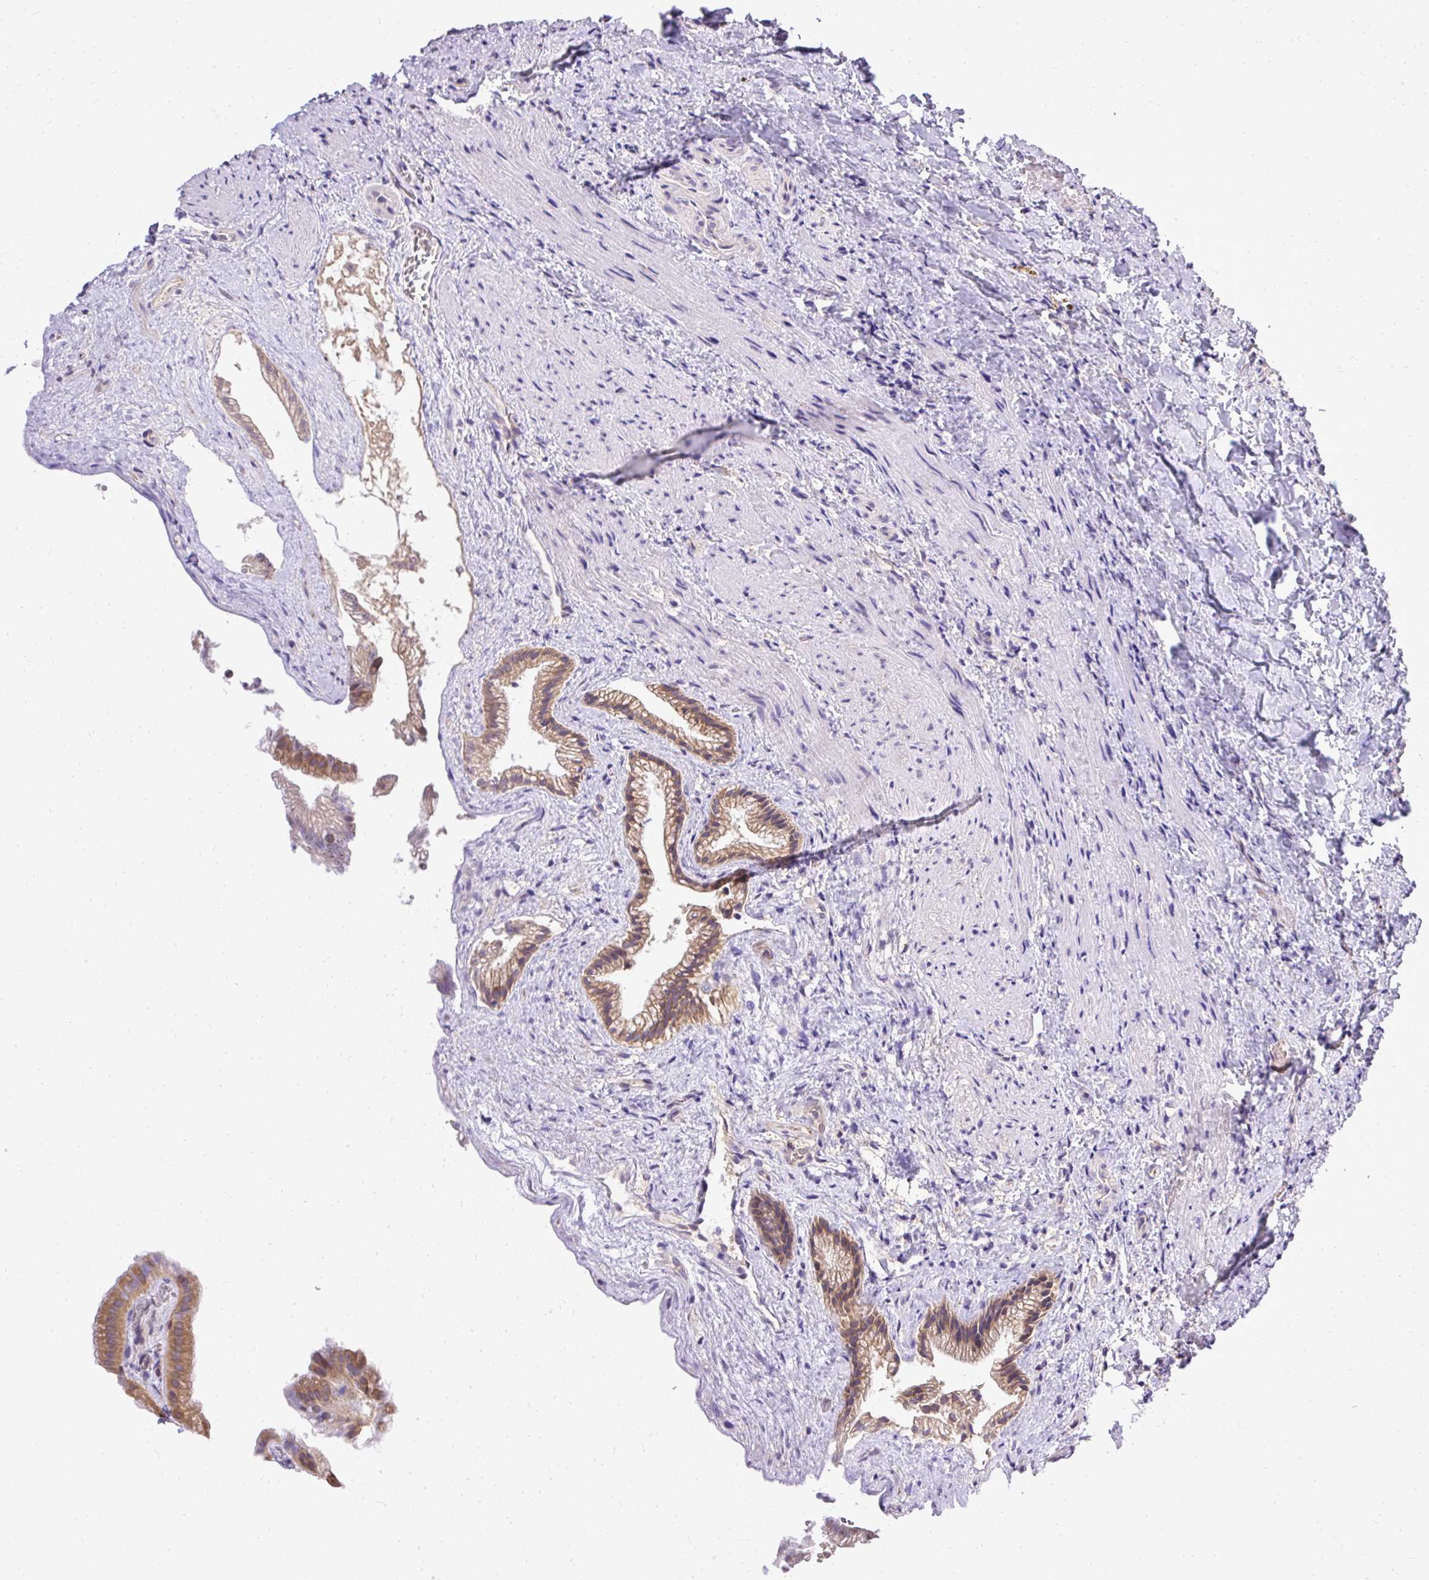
{"staining": {"intensity": "moderate", "quantity": ">75%", "location": "cytoplasmic/membranous"}, "tissue": "gallbladder", "cell_type": "Glandular cells", "image_type": "normal", "snomed": [{"axis": "morphology", "description": "Normal tissue, NOS"}, {"axis": "morphology", "description": "Inflammation, NOS"}, {"axis": "topography", "description": "Gallbladder"}], "caption": "Immunohistochemical staining of unremarkable human gallbladder shows >75% levels of moderate cytoplasmic/membranous protein staining in about >75% of glandular cells.", "gene": "SEC63", "patient": {"sex": "male", "age": 51}}